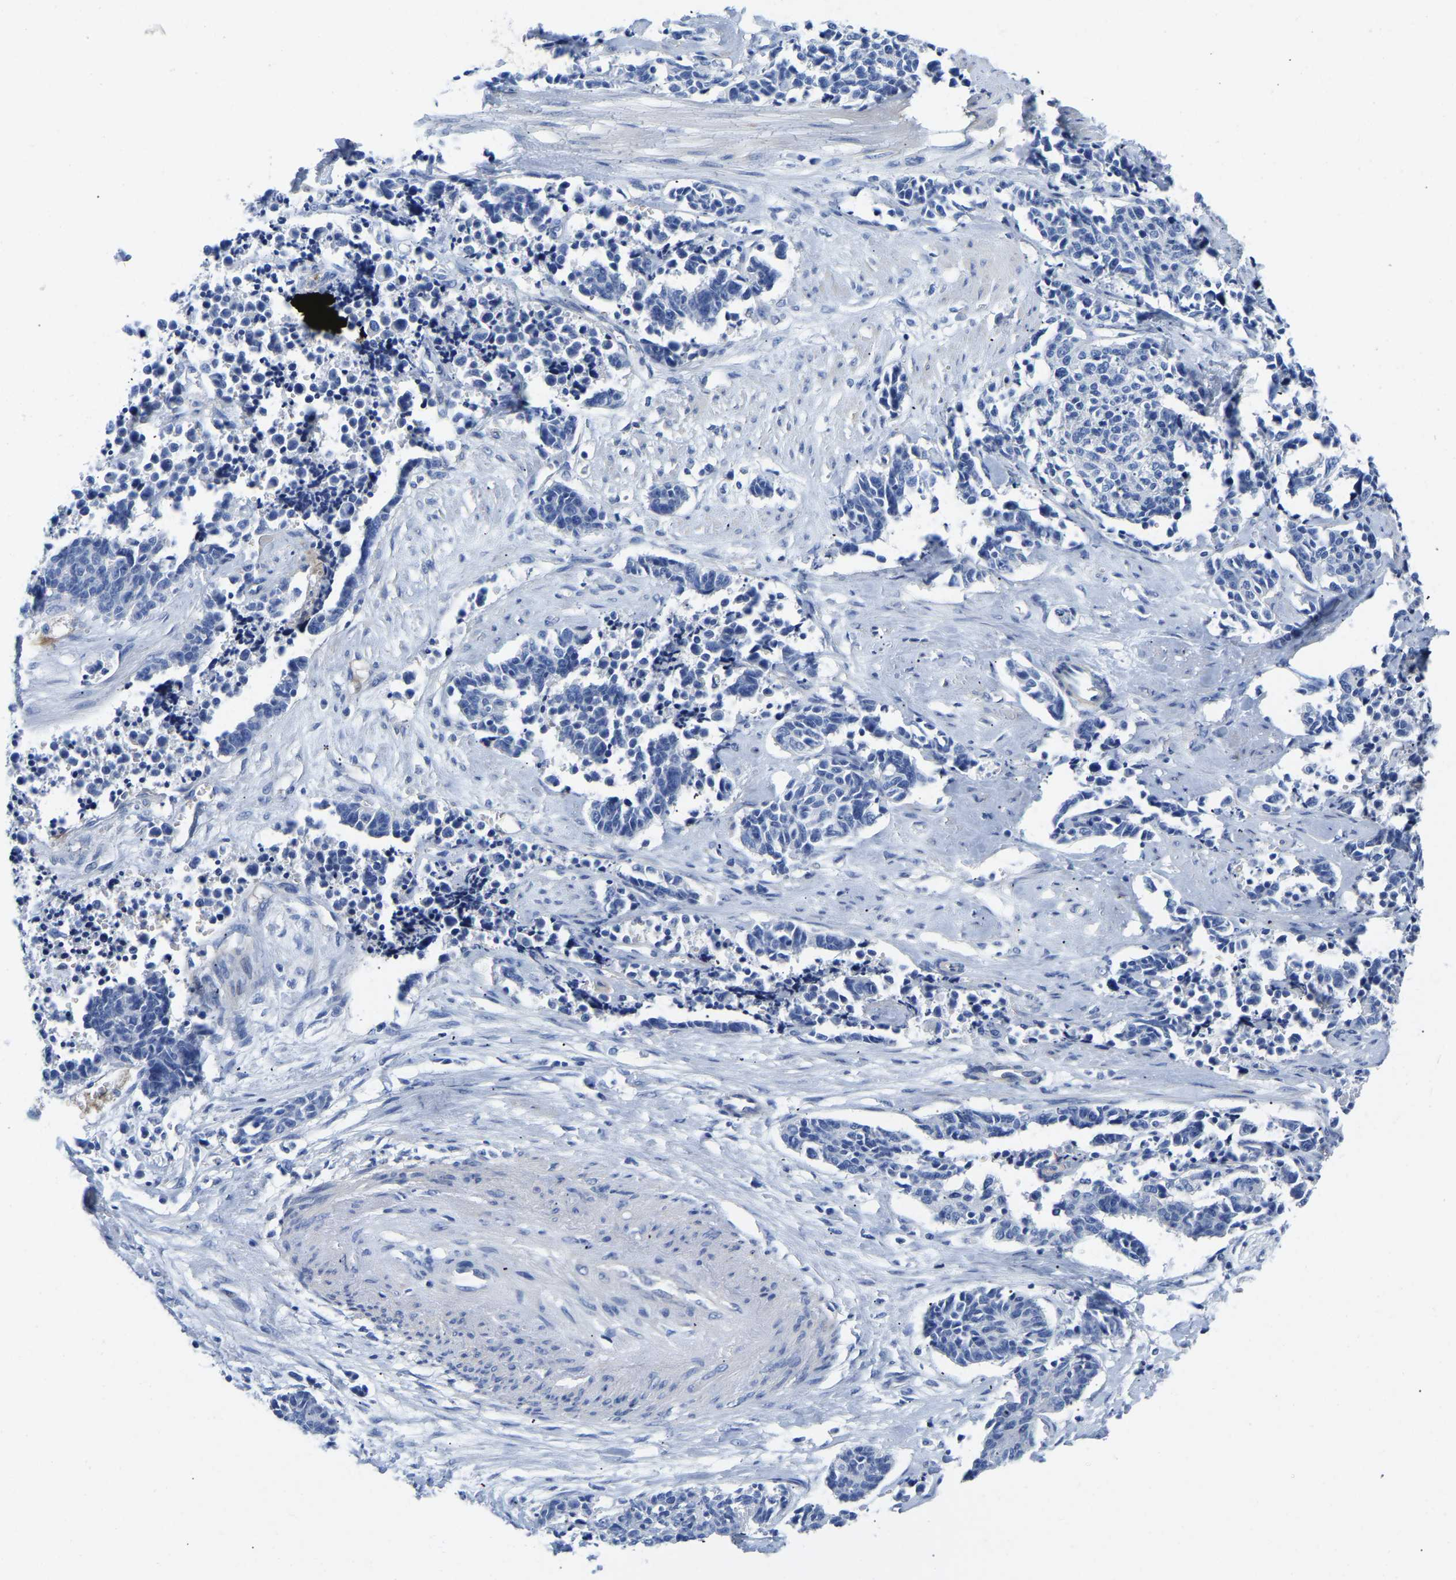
{"staining": {"intensity": "negative", "quantity": "none", "location": "none"}, "tissue": "cervical cancer", "cell_type": "Tumor cells", "image_type": "cancer", "snomed": [{"axis": "morphology", "description": "Squamous cell carcinoma, NOS"}, {"axis": "topography", "description": "Cervix"}], "caption": "Tumor cells show no significant positivity in cervical cancer (squamous cell carcinoma). Nuclei are stained in blue.", "gene": "UPK3A", "patient": {"sex": "female", "age": 35}}